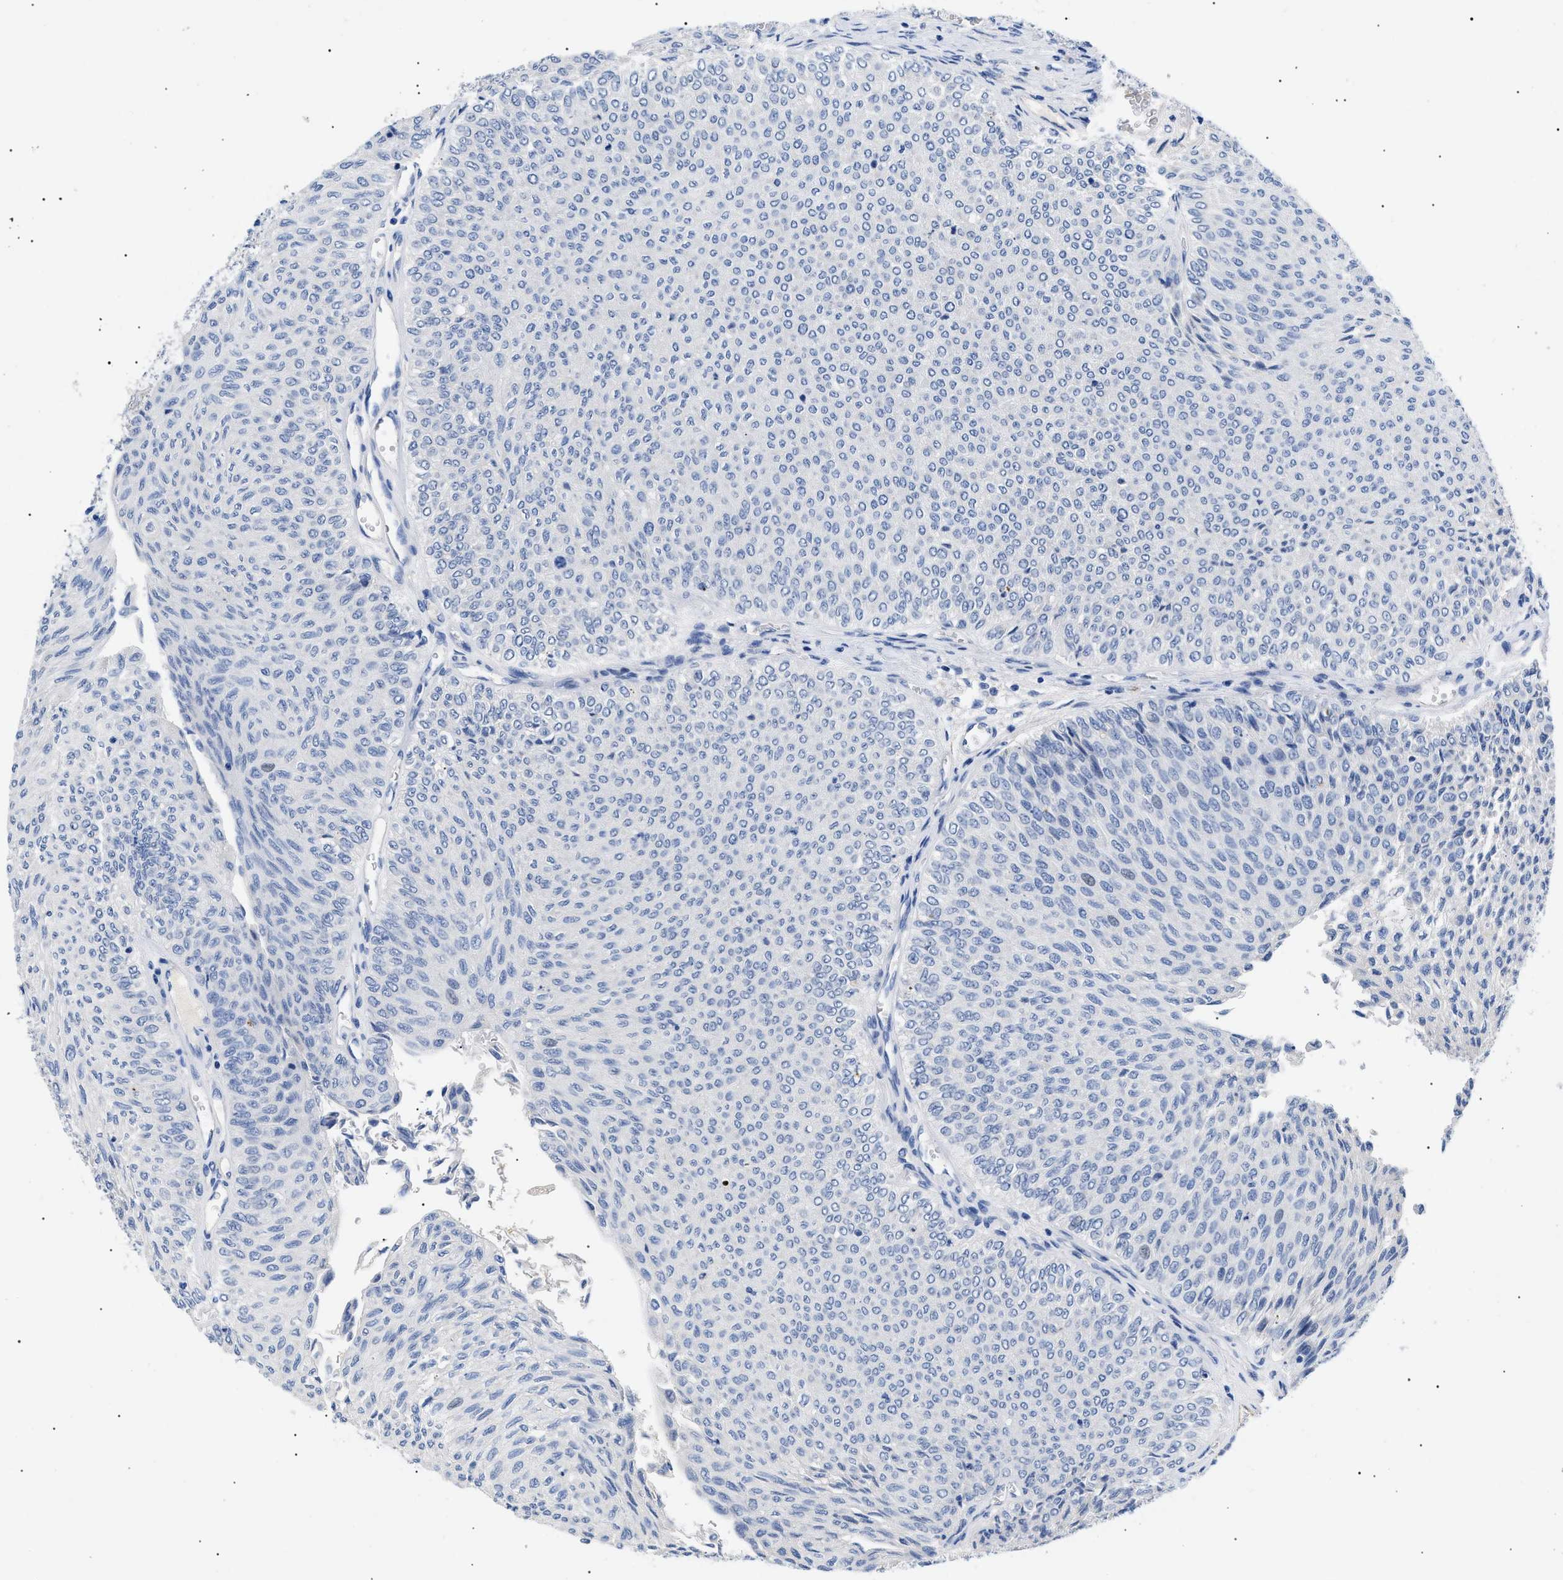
{"staining": {"intensity": "negative", "quantity": "none", "location": "none"}, "tissue": "urothelial cancer", "cell_type": "Tumor cells", "image_type": "cancer", "snomed": [{"axis": "morphology", "description": "Urothelial carcinoma, Low grade"}, {"axis": "topography", "description": "Urinary bladder"}], "caption": "Immunohistochemistry (IHC) image of neoplastic tissue: human low-grade urothelial carcinoma stained with DAB shows no significant protein staining in tumor cells.", "gene": "ACKR1", "patient": {"sex": "male", "age": 78}}